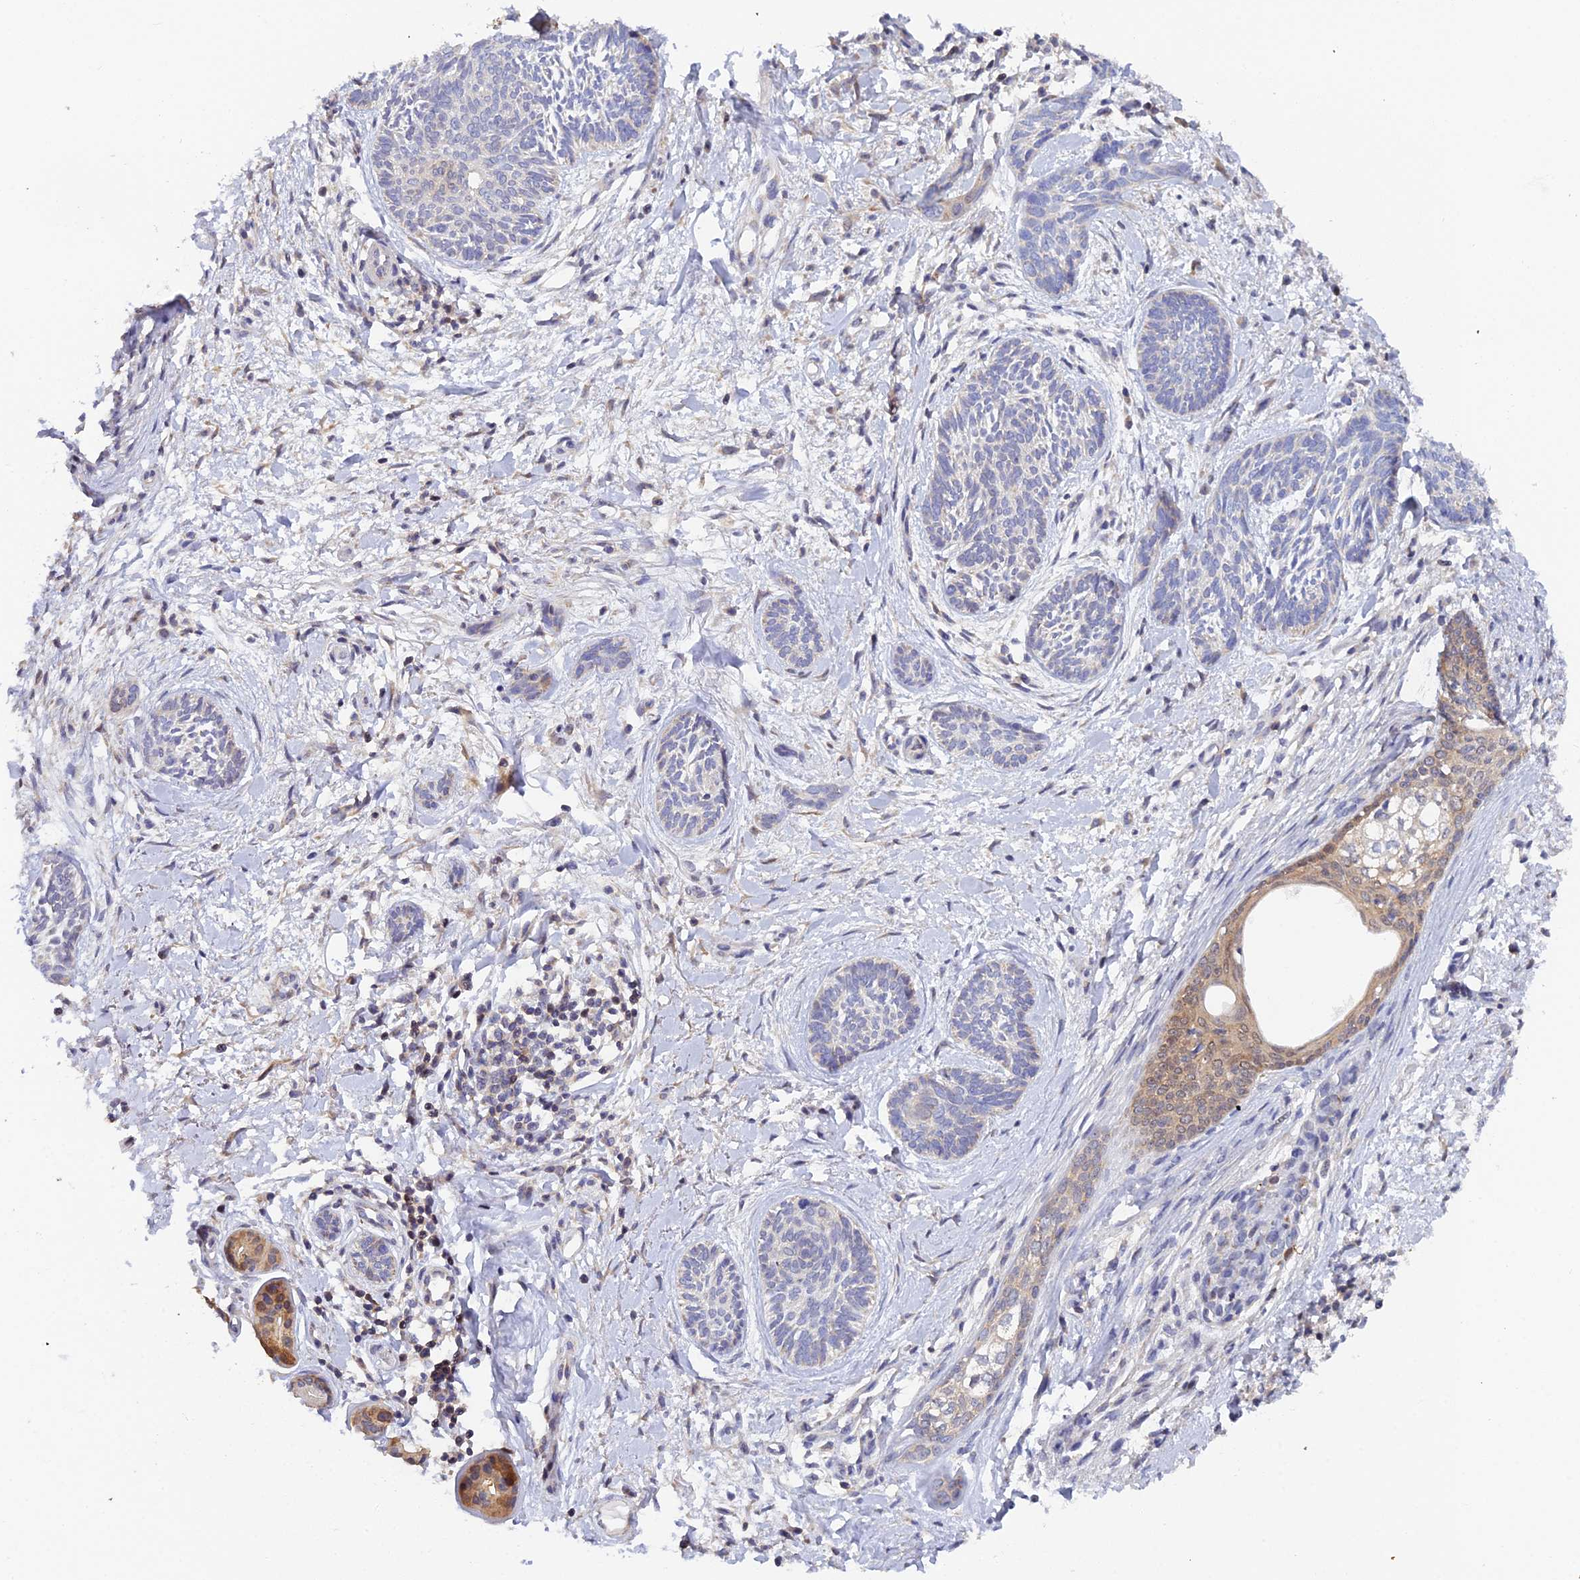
{"staining": {"intensity": "negative", "quantity": "none", "location": "none"}, "tissue": "skin cancer", "cell_type": "Tumor cells", "image_type": "cancer", "snomed": [{"axis": "morphology", "description": "Basal cell carcinoma"}, {"axis": "topography", "description": "Skin"}], "caption": "The immunohistochemistry (IHC) histopathology image has no significant expression in tumor cells of skin cancer (basal cell carcinoma) tissue.", "gene": "ELOA2", "patient": {"sex": "female", "age": 81}}